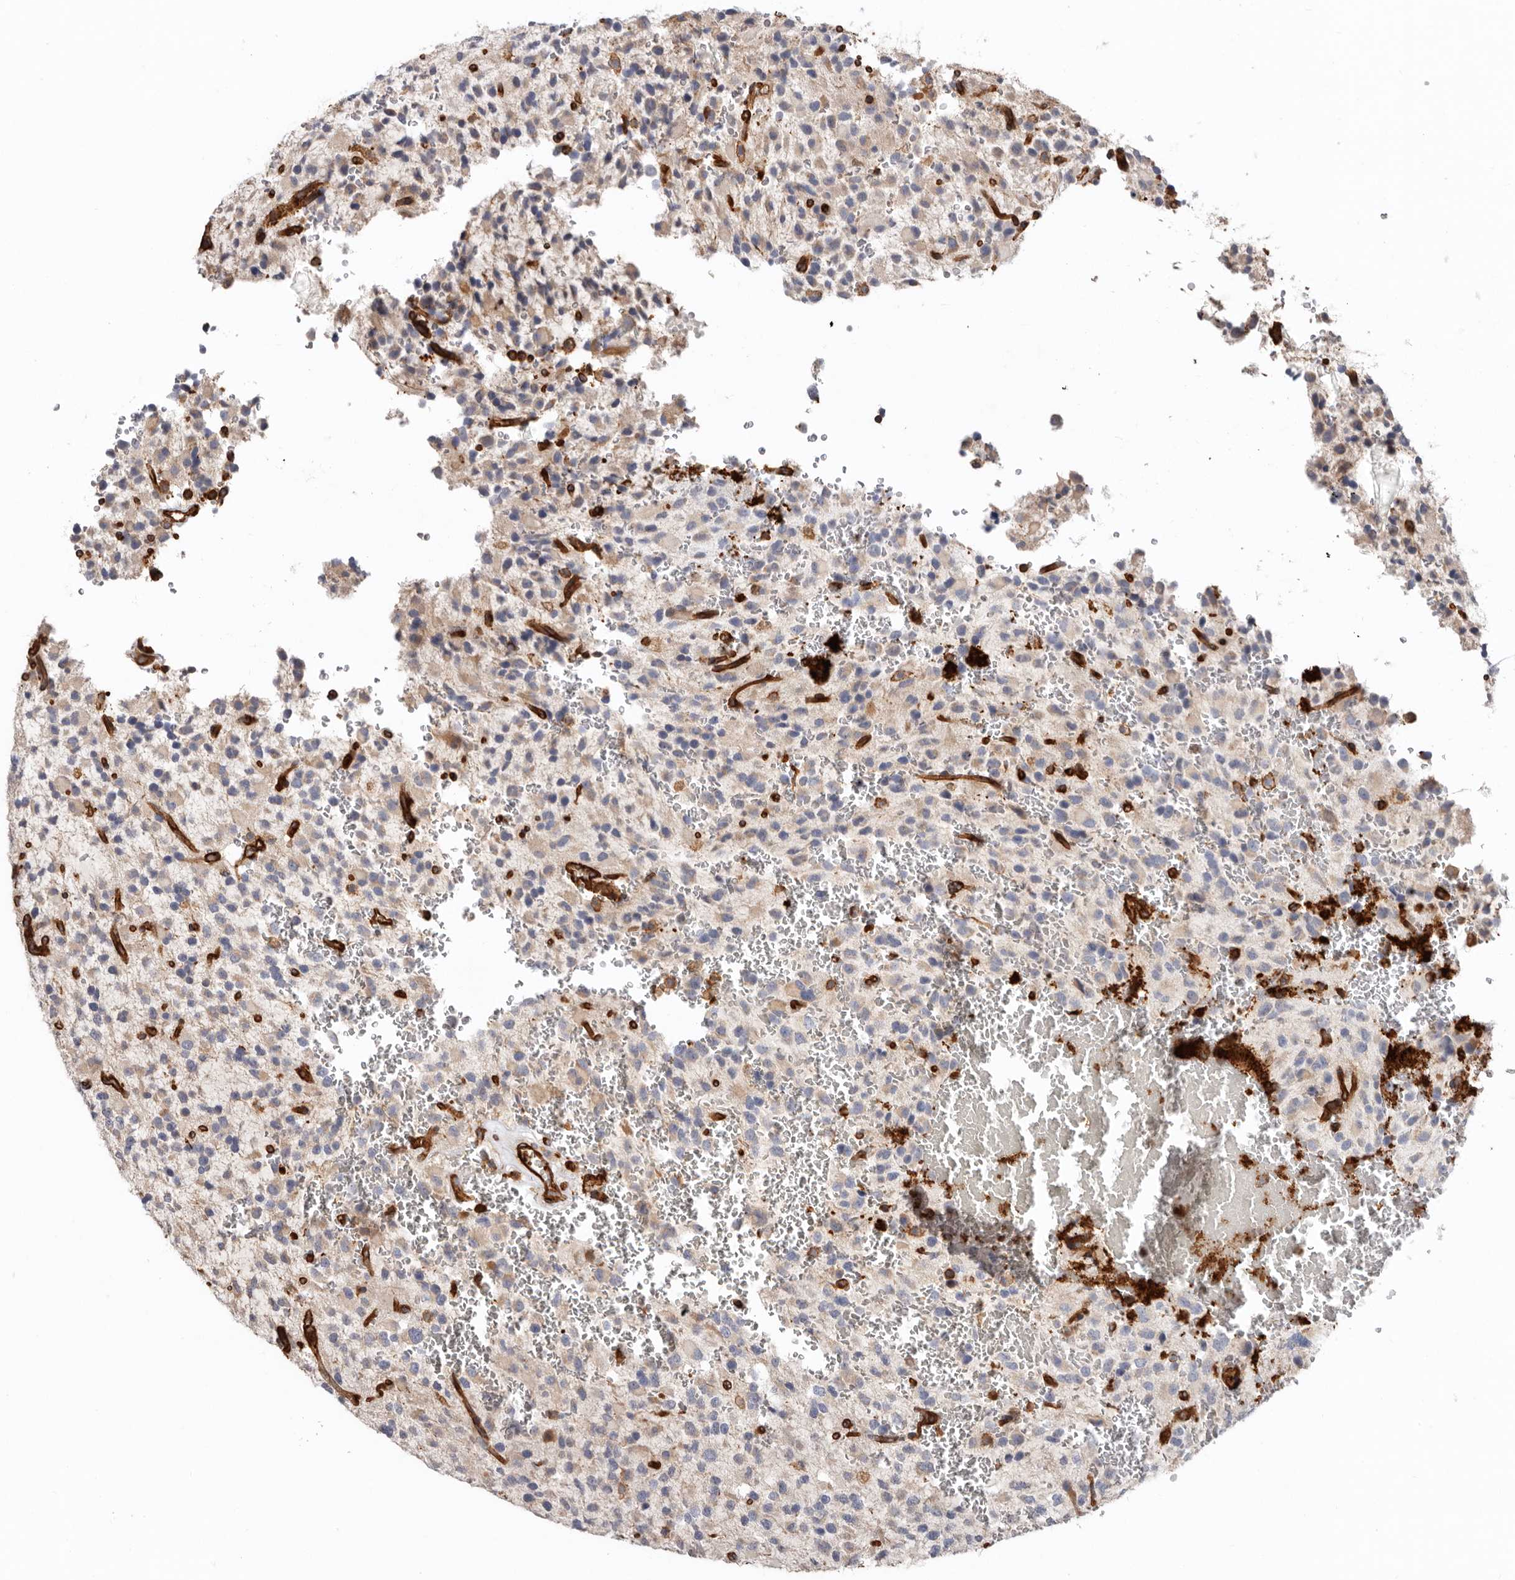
{"staining": {"intensity": "weak", "quantity": "<25%", "location": "cytoplasmic/membranous"}, "tissue": "glioma", "cell_type": "Tumor cells", "image_type": "cancer", "snomed": [{"axis": "morphology", "description": "Glioma, malignant, High grade"}, {"axis": "topography", "description": "Brain"}], "caption": "Immunohistochemical staining of glioma exhibits no significant positivity in tumor cells.", "gene": "TMC7", "patient": {"sex": "male", "age": 34}}